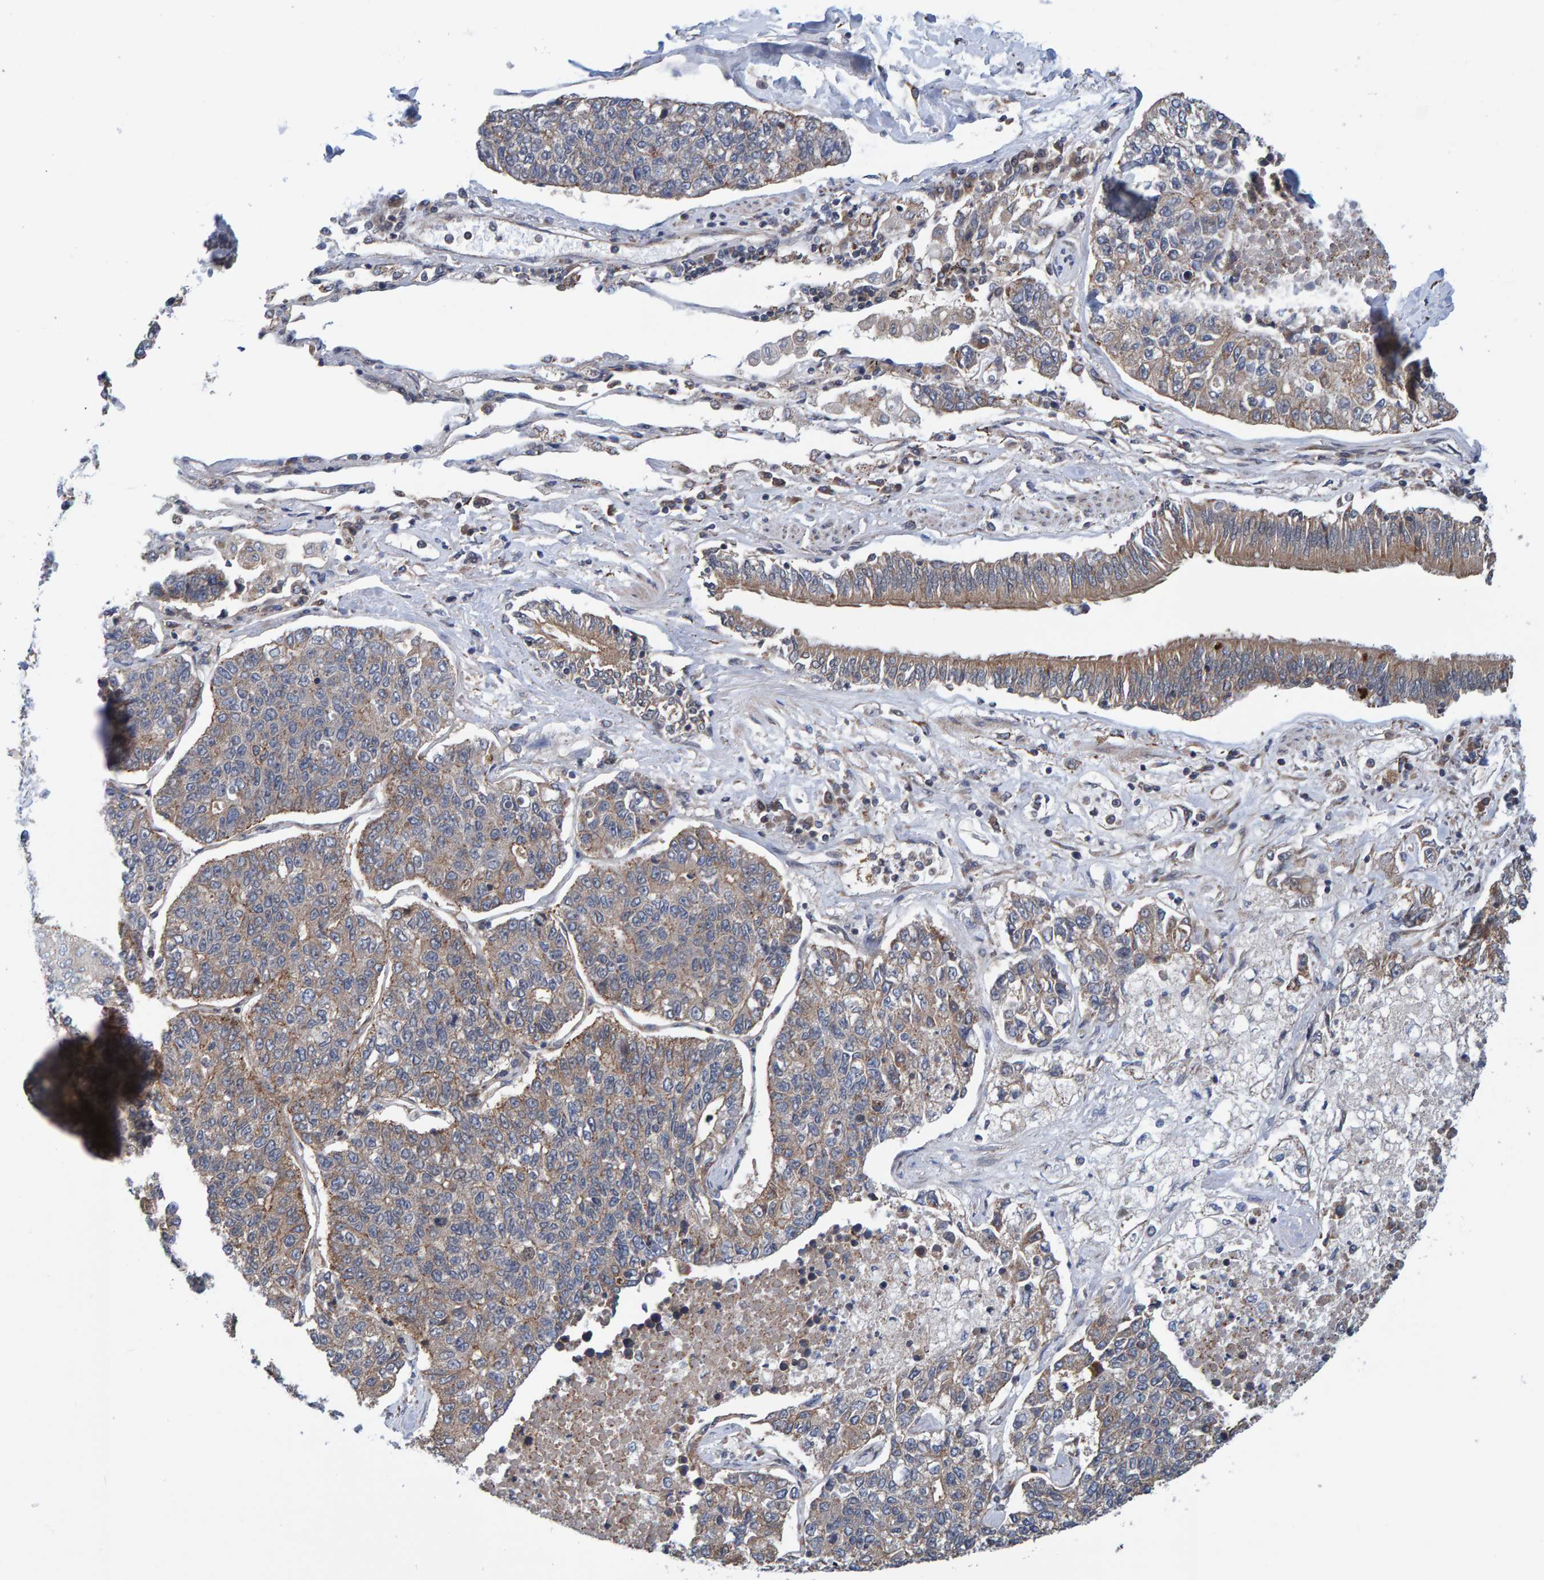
{"staining": {"intensity": "moderate", "quantity": "25%-75%", "location": "cytoplasmic/membranous"}, "tissue": "lung cancer", "cell_type": "Tumor cells", "image_type": "cancer", "snomed": [{"axis": "morphology", "description": "Adenocarcinoma, NOS"}, {"axis": "topography", "description": "Lung"}], "caption": "Immunohistochemical staining of lung cancer (adenocarcinoma) displays medium levels of moderate cytoplasmic/membranous staining in approximately 25%-75% of tumor cells.", "gene": "SCRN2", "patient": {"sex": "male", "age": 49}}